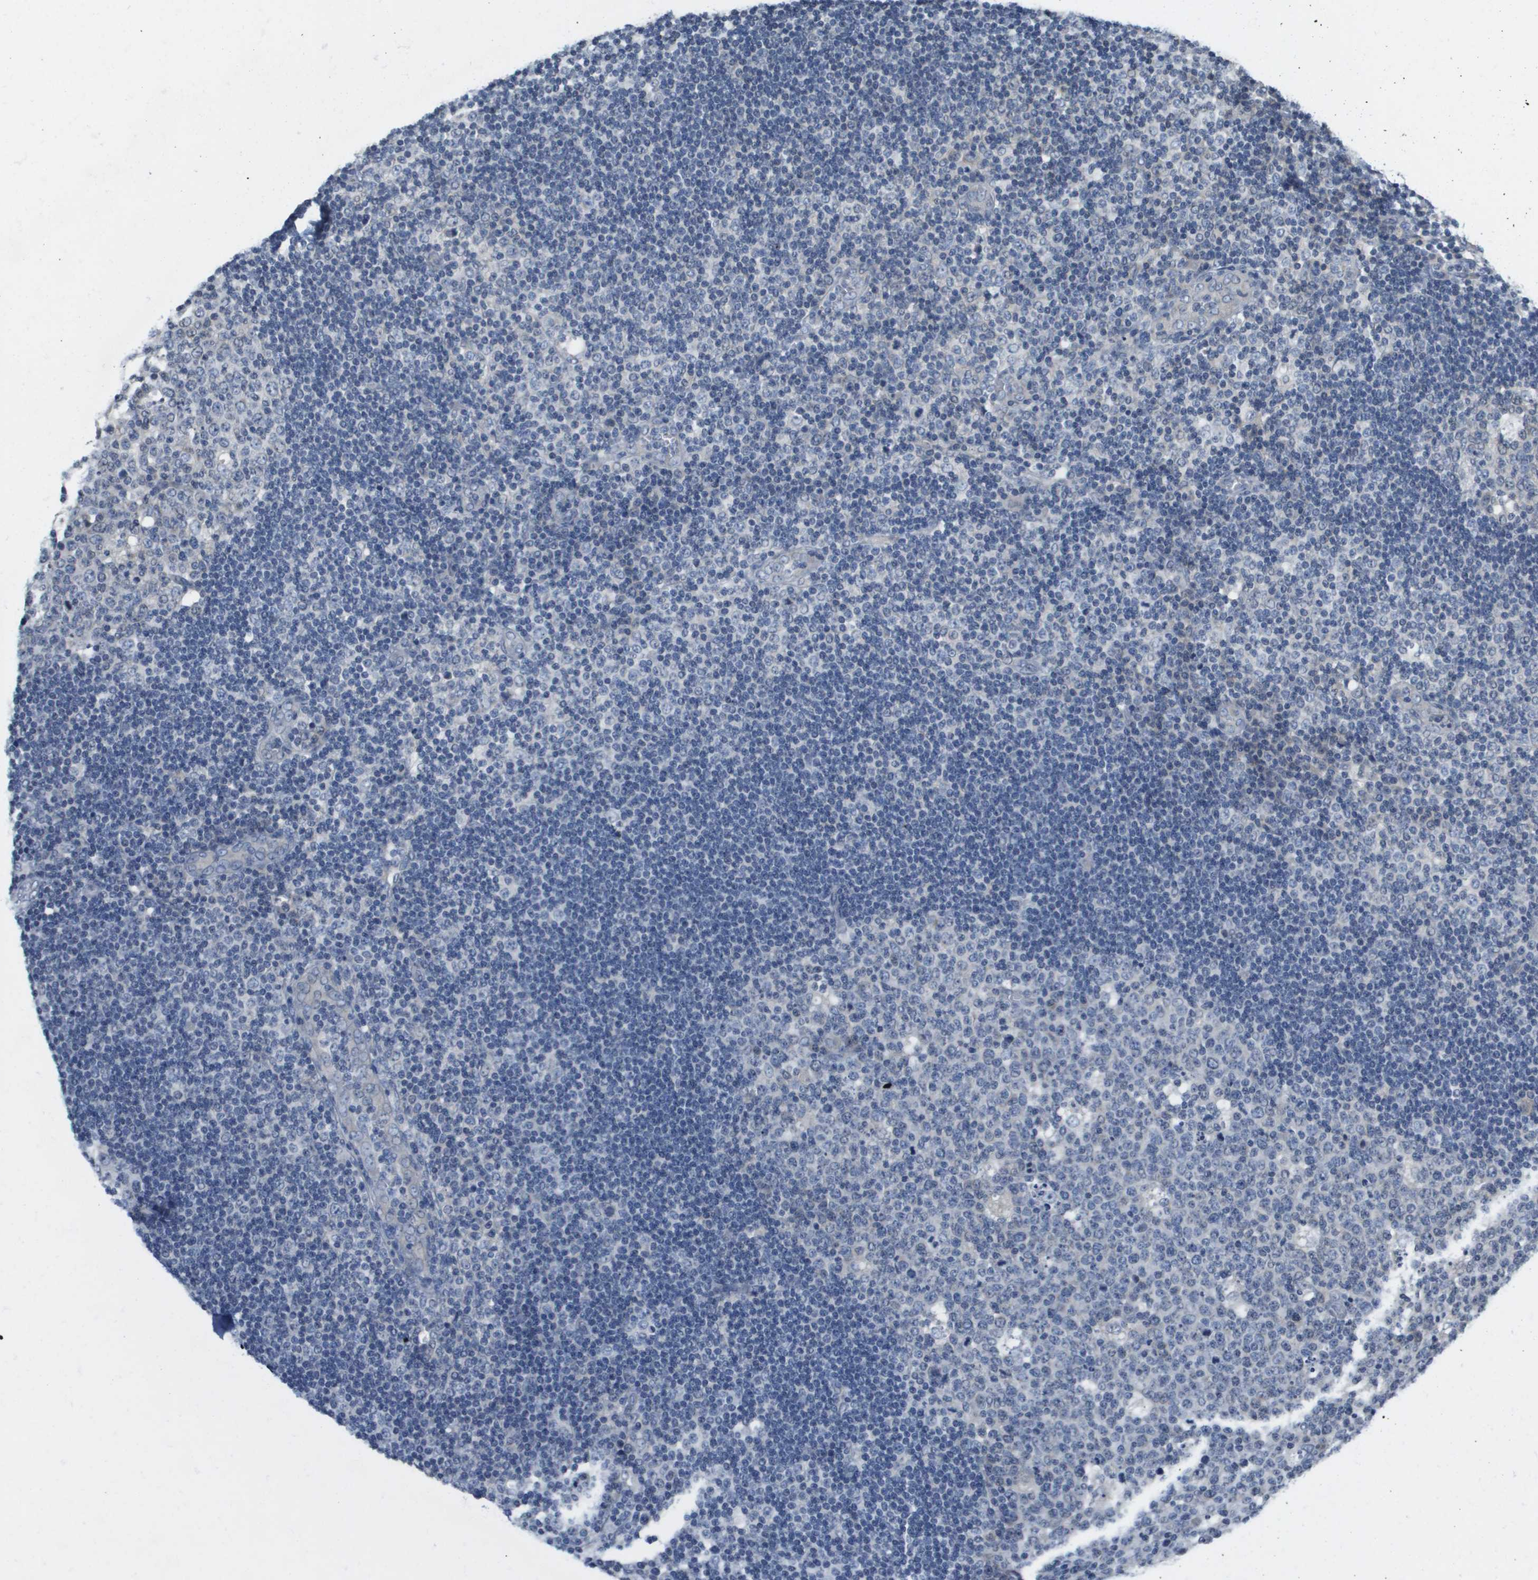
{"staining": {"intensity": "negative", "quantity": "none", "location": "none"}, "tissue": "lymph node", "cell_type": "Germinal center cells", "image_type": "normal", "snomed": [{"axis": "morphology", "description": "Normal tissue, NOS"}, {"axis": "topography", "description": "Lymph node"}, {"axis": "topography", "description": "Salivary gland"}], "caption": "IHC of benign lymph node demonstrates no expression in germinal center cells. (Brightfield microscopy of DAB IHC at high magnification).", "gene": "CAPN11", "patient": {"sex": "male", "age": 8}}